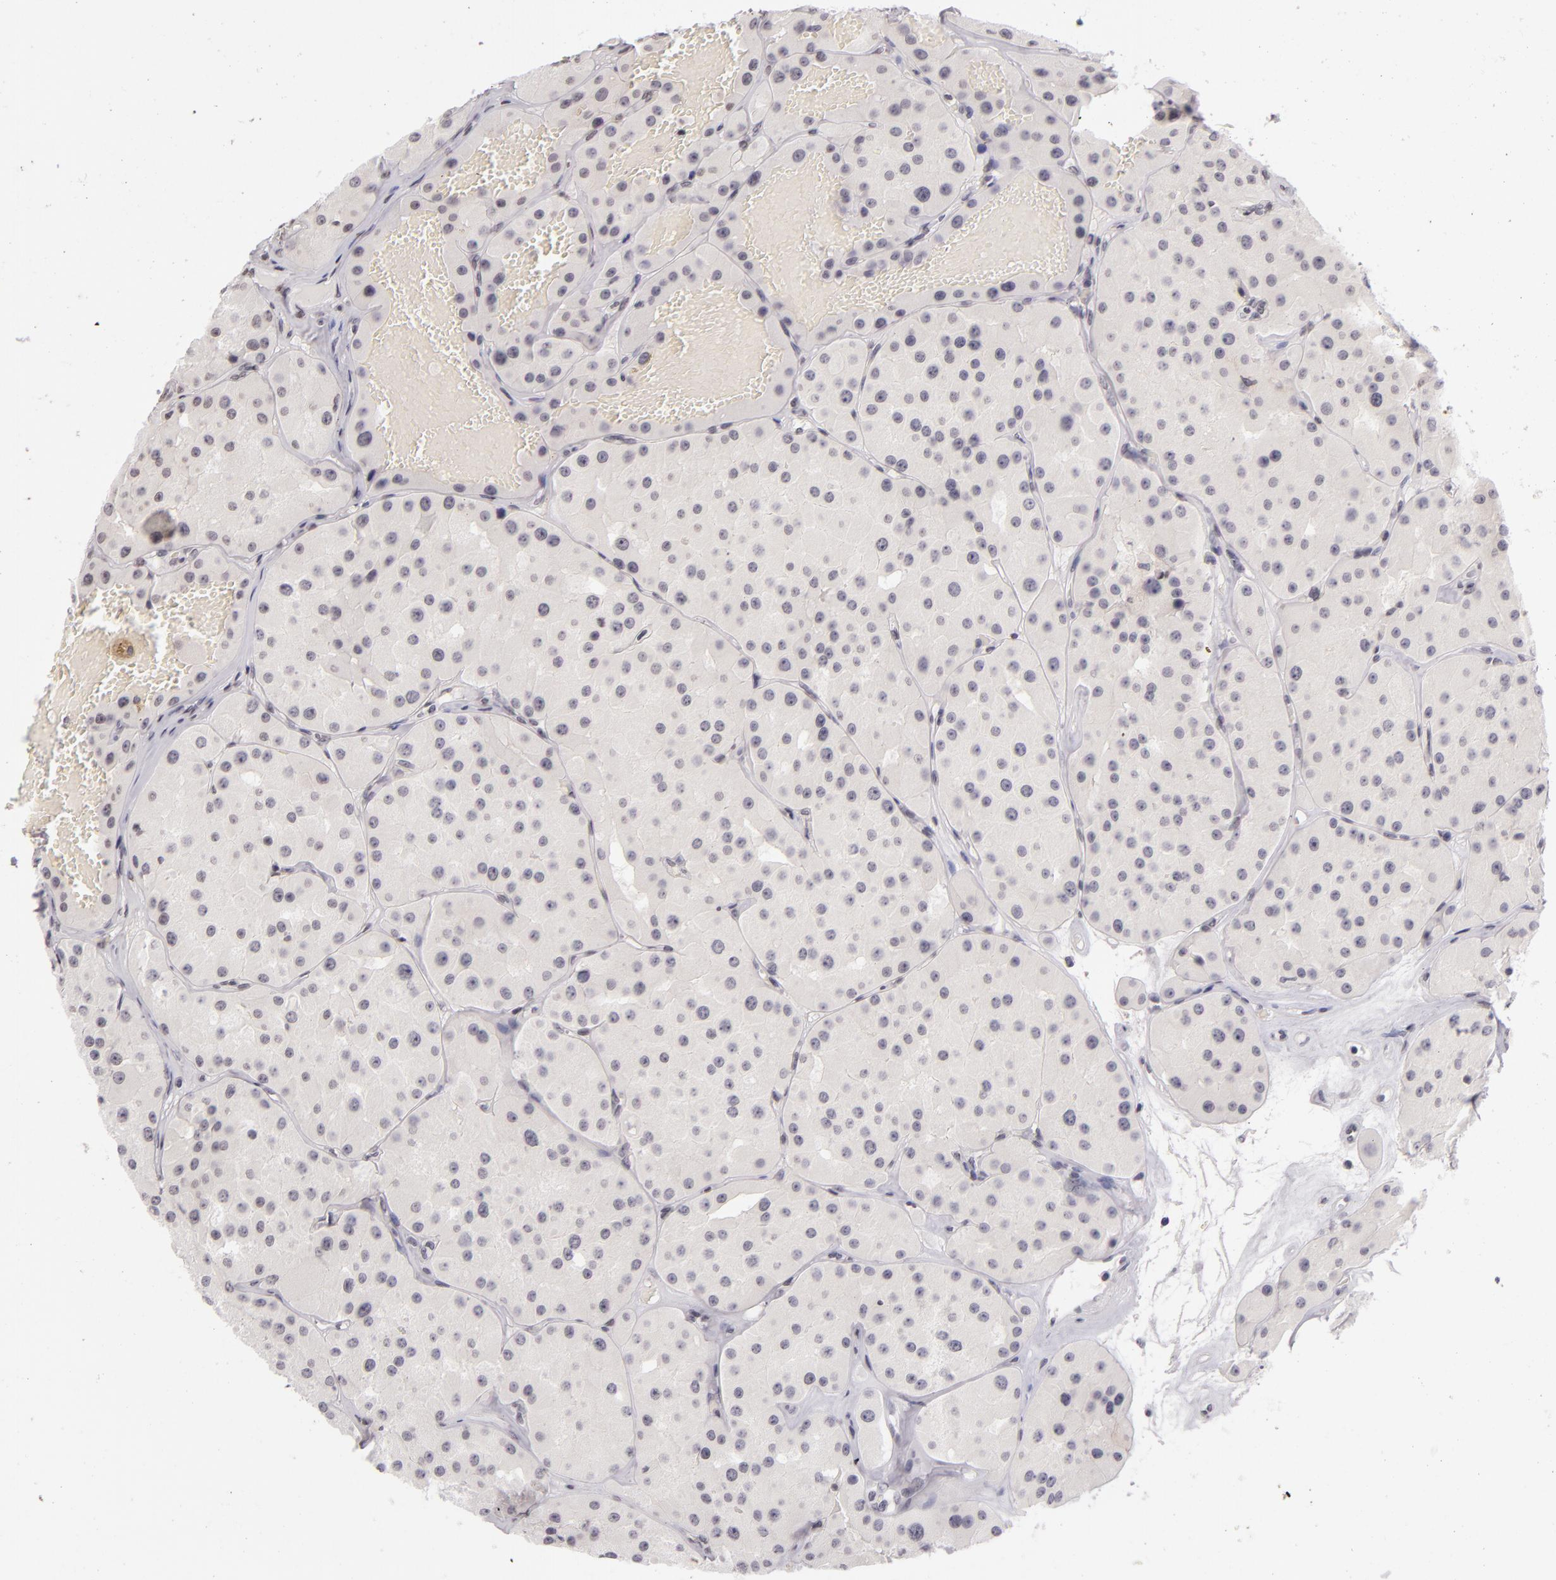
{"staining": {"intensity": "negative", "quantity": "none", "location": "none"}, "tissue": "renal cancer", "cell_type": "Tumor cells", "image_type": "cancer", "snomed": [{"axis": "morphology", "description": "Adenocarcinoma, uncertain malignant potential"}, {"axis": "topography", "description": "Kidney"}], "caption": "An image of human renal cancer is negative for staining in tumor cells.", "gene": "CD40", "patient": {"sex": "male", "age": 63}}